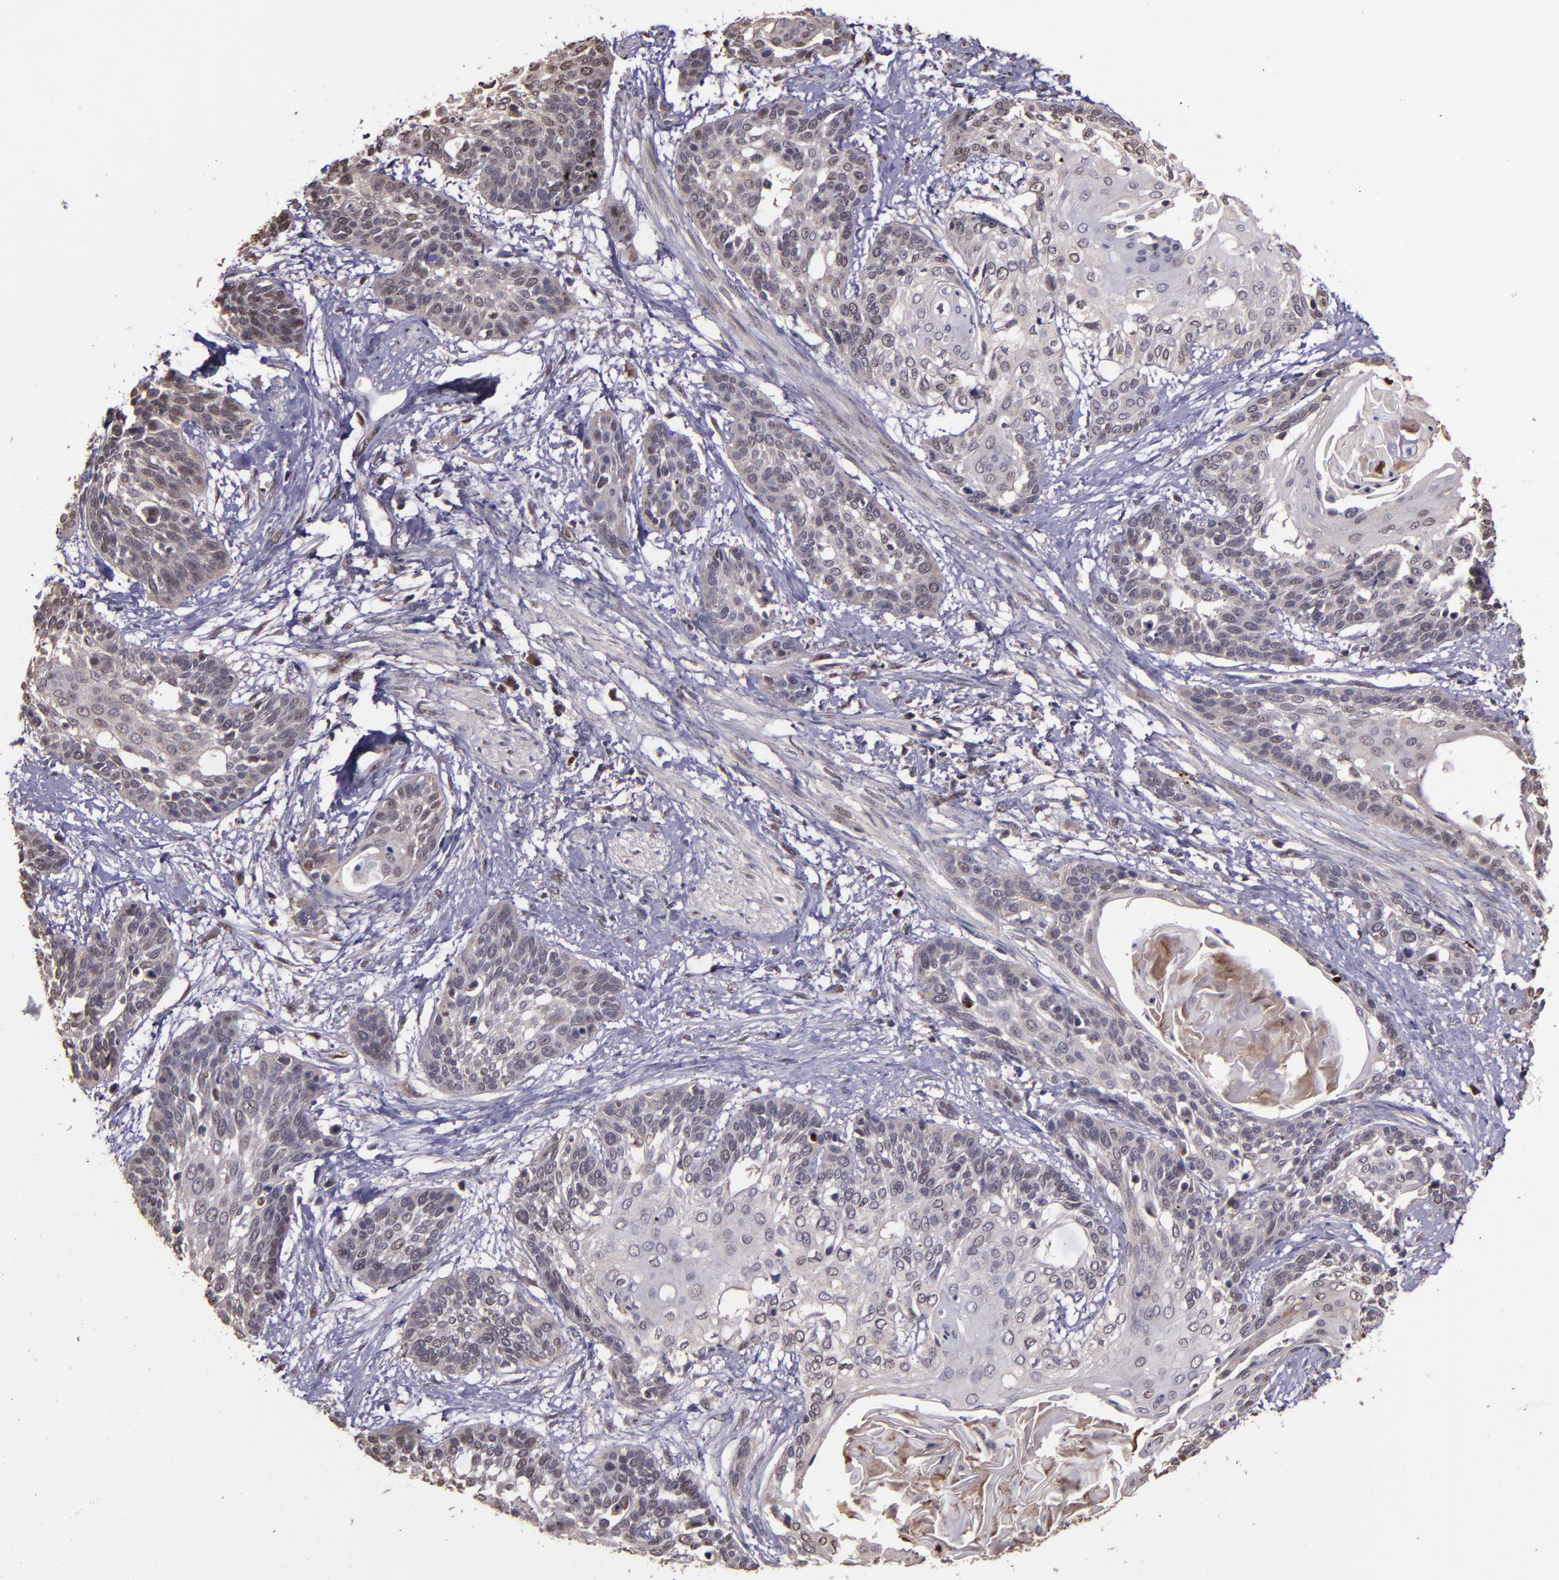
{"staining": {"intensity": "weak", "quantity": "<25%", "location": "cytoplasmic/membranous"}, "tissue": "cervical cancer", "cell_type": "Tumor cells", "image_type": "cancer", "snomed": [{"axis": "morphology", "description": "Squamous cell carcinoma, NOS"}, {"axis": "topography", "description": "Cervix"}], "caption": "High power microscopy histopathology image of an immunohistochemistry histopathology image of cervical cancer, revealing no significant positivity in tumor cells.", "gene": "SERPINF2", "patient": {"sex": "female", "age": 57}}